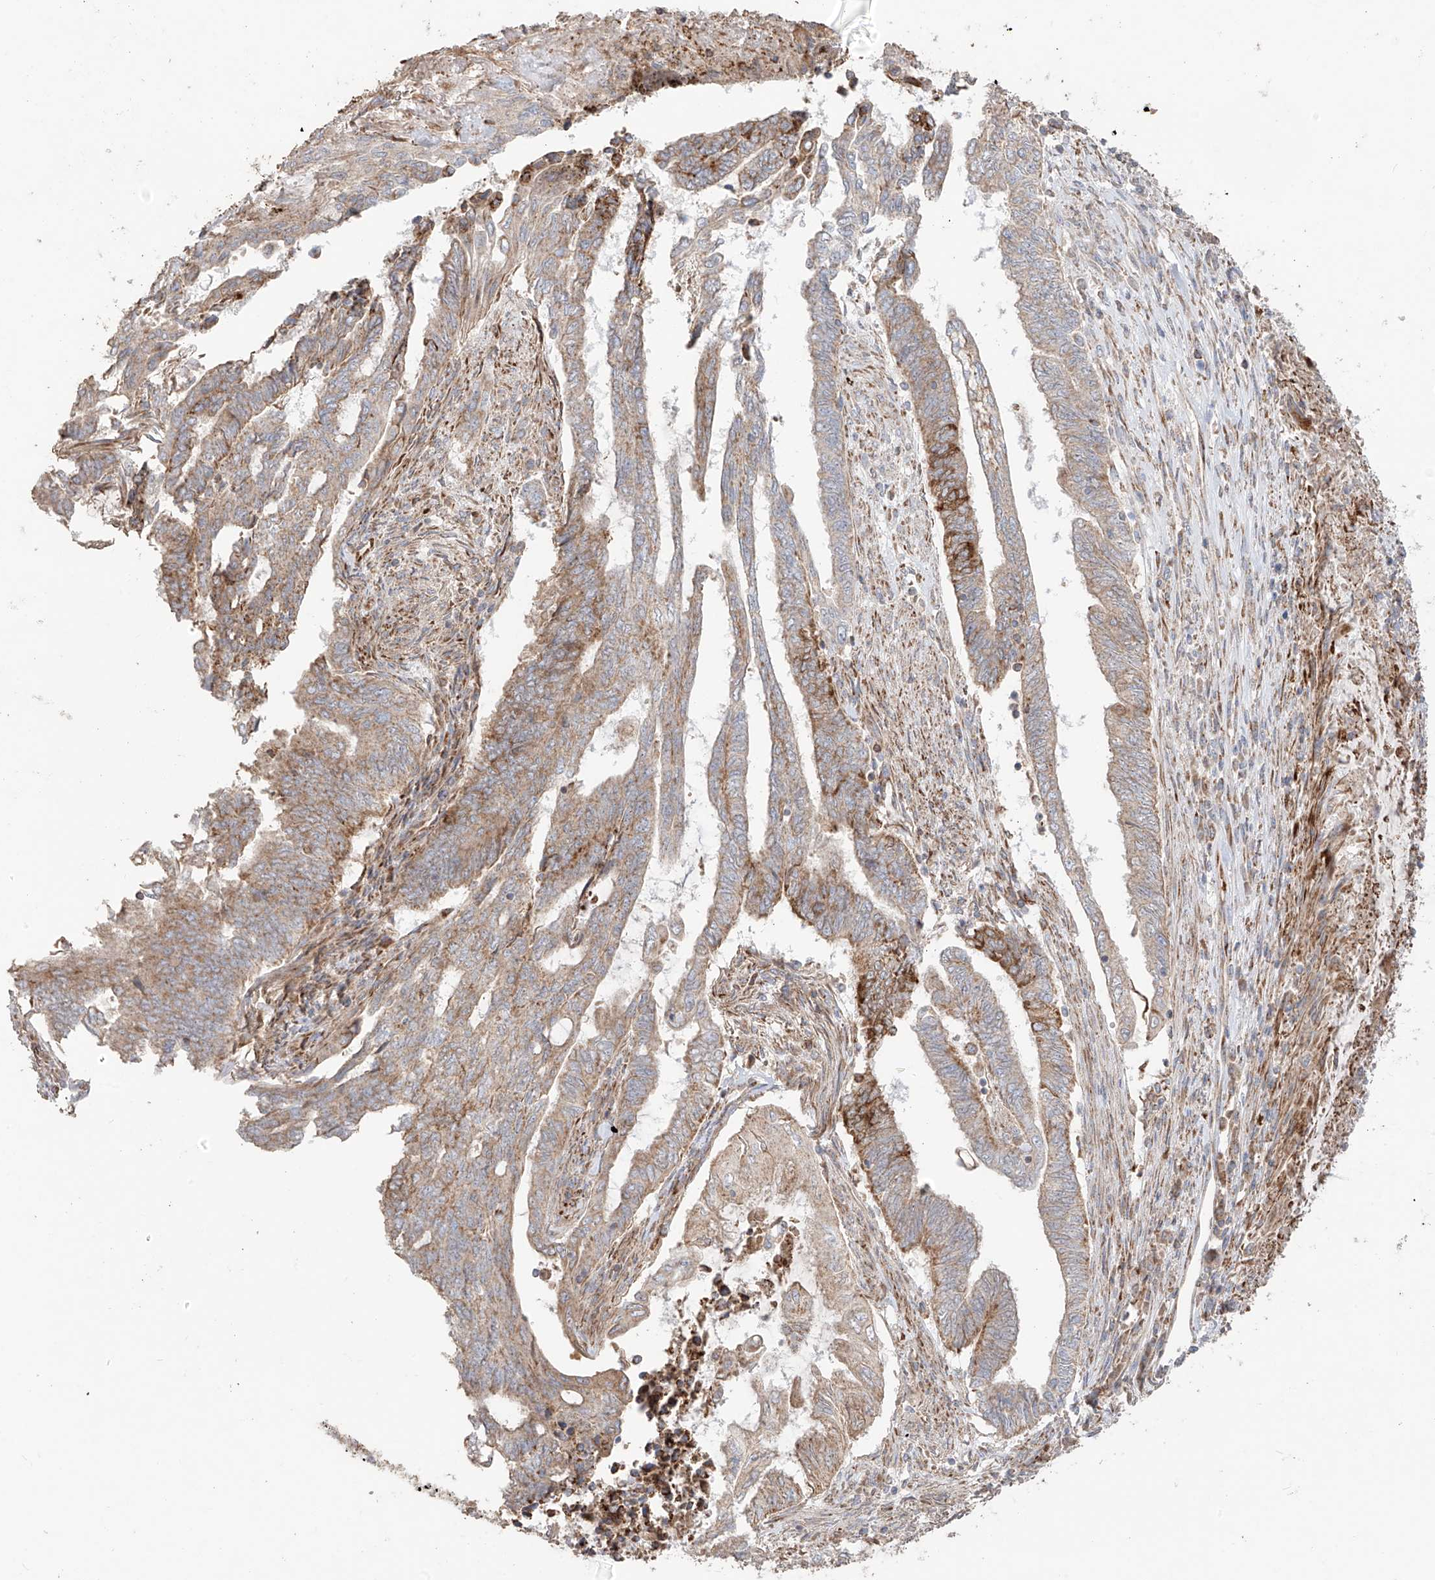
{"staining": {"intensity": "moderate", "quantity": "<25%", "location": "cytoplasmic/membranous"}, "tissue": "endometrial cancer", "cell_type": "Tumor cells", "image_type": "cancer", "snomed": [{"axis": "morphology", "description": "Adenocarcinoma, NOS"}, {"axis": "topography", "description": "Uterus"}, {"axis": "topography", "description": "Endometrium"}], "caption": "Immunohistochemical staining of human adenocarcinoma (endometrial) shows low levels of moderate cytoplasmic/membranous positivity in about <25% of tumor cells. The staining was performed using DAB to visualize the protein expression in brown, while the nuclei were stained in blue with hematoxylin (Magnification: 20x).", "gene": "COLGALT2", "patient": {"sex": "female", "age": 70}}